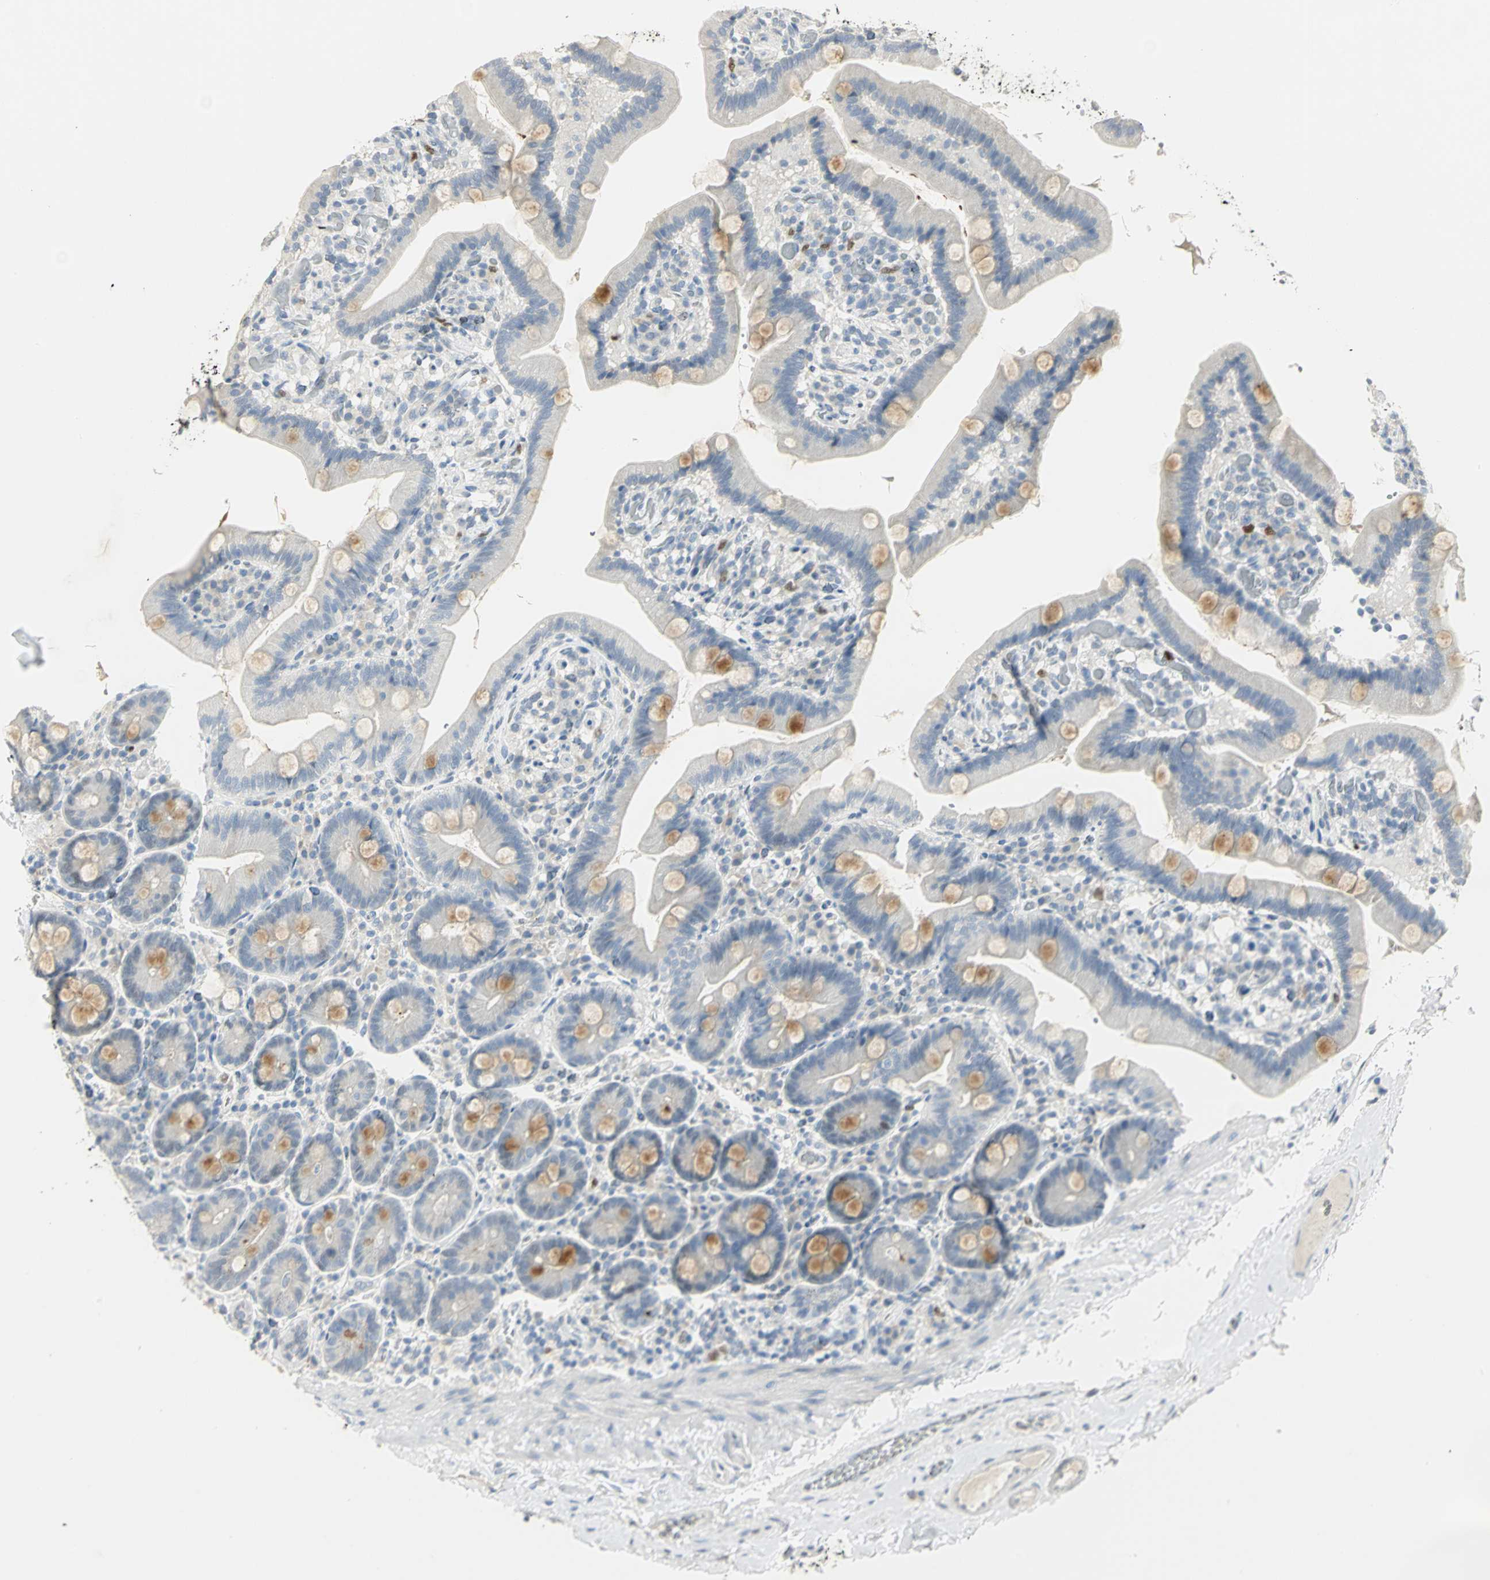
{"staining": {"intensity": "strong", "quantity": "<25%", "location": "cytoplasmic/membranous"}, "tissue": "duodenum", "cell_type": "Glandular cells", "image_type": "normal", "snomed": [{"axis": "morphology", "description": "Normal tissue, NOS"}, {"axis": "topography", "description": "Duodenum"}], "caption": "A medium amount of strong cytoplasmic/membranous positivity is identified in about <25% of glandular cells in benign duodenum.", "gene": "BCL6", "patient": {"sex": "male", "age": 66}}